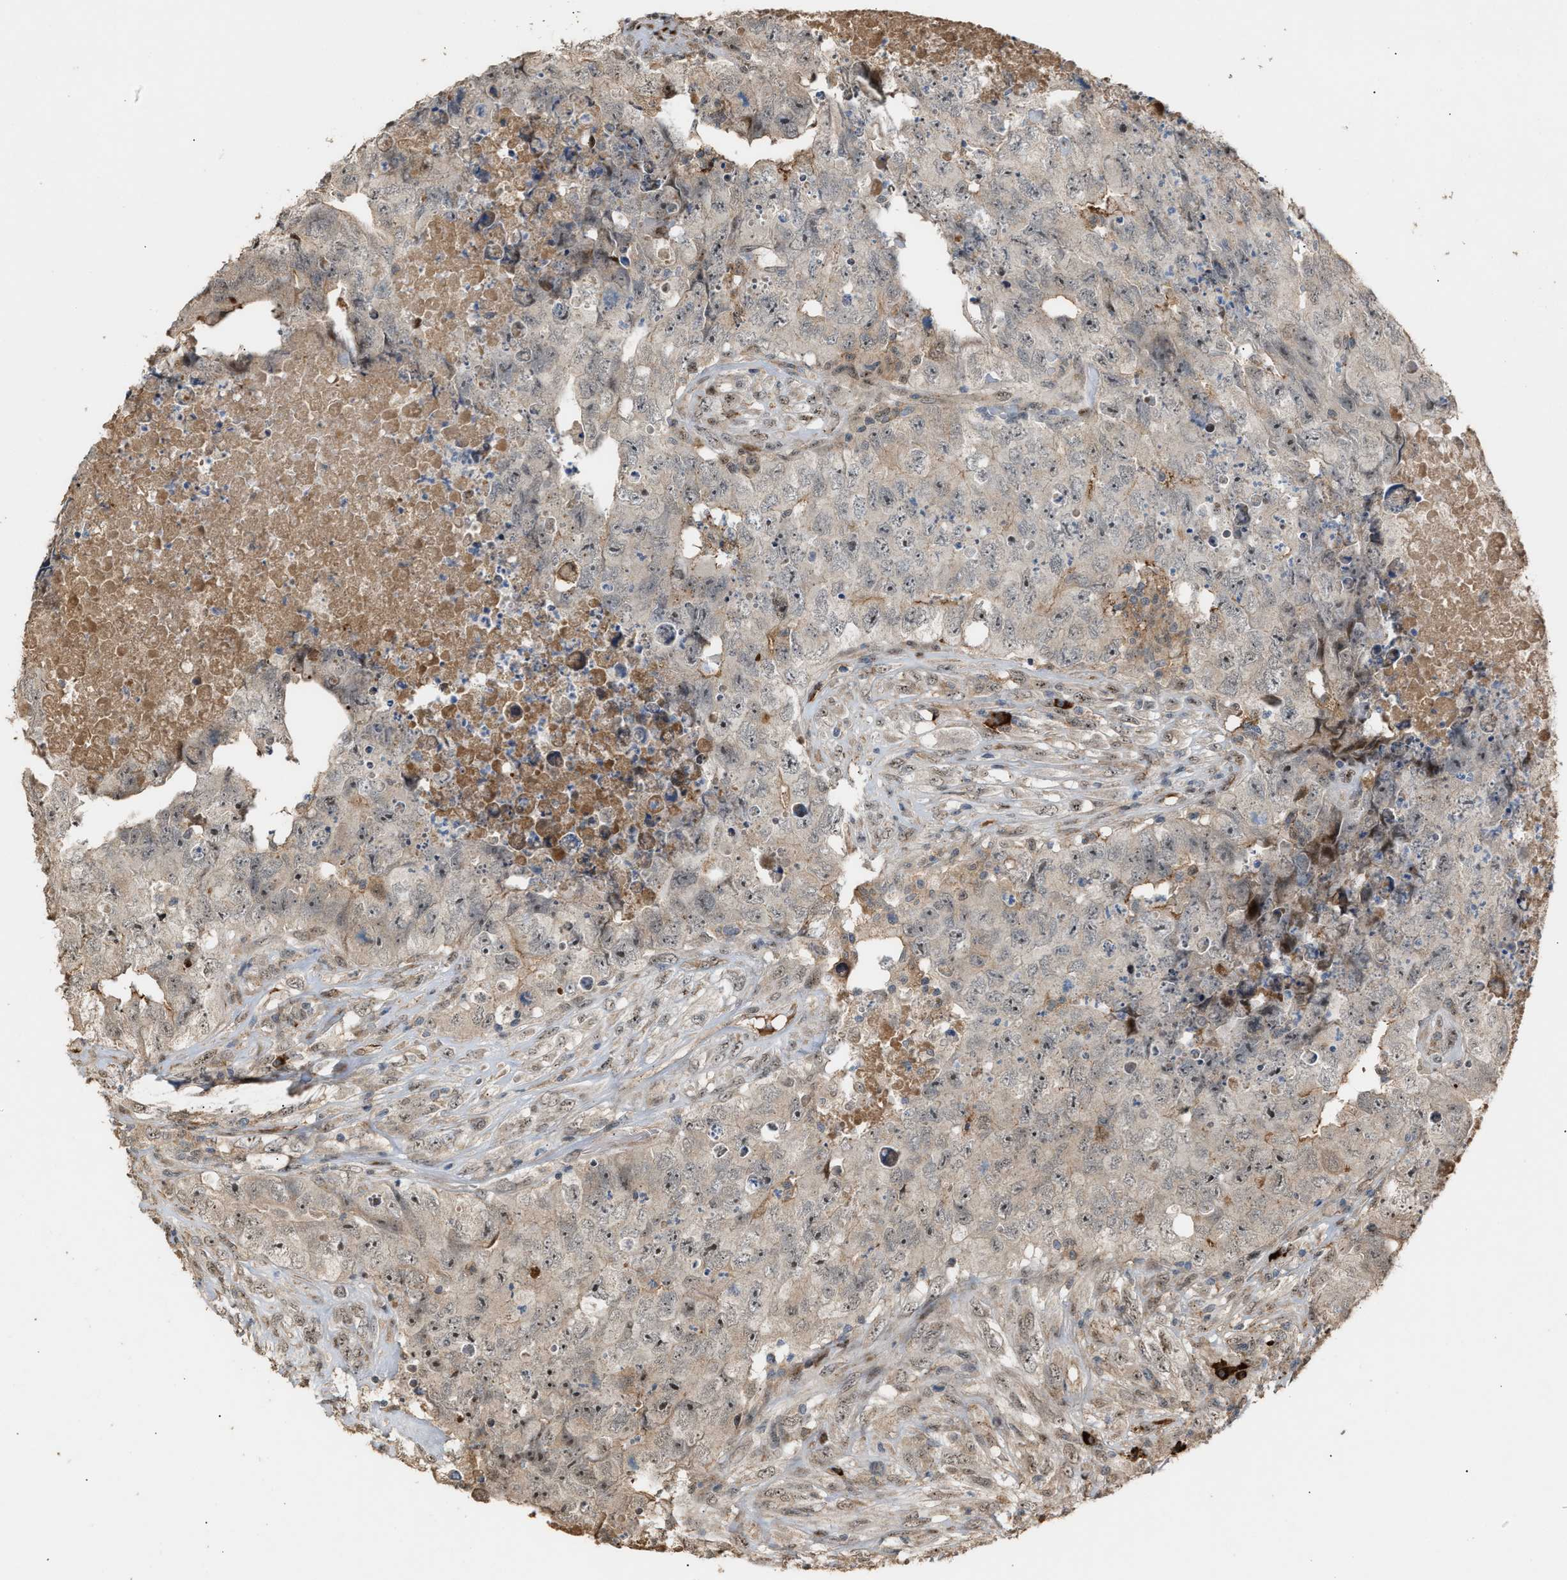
{"staining": {"intensity": "weak", "quantity": ">75%", "location": "nuclear"}, "tissue": "testis cancer", "cell_type": "Tumor cells", "image_type": "cancer", "snomed": [{"axis": "morphology", "description": "Carcinoma, Embryonal, NOS"}, {"axis": "topography", "description": "Testis"}], "caption": "High-magnification brightfield microscopy of testis cancer stained with DAB (3,3'-diaminobenzidine) (brown) and counterstained with hematoxylin (blue). tumor cells exhibit weak nuclear expression is seen in approximately>75% of cells.", "gene": "ZFAND5", "patient": {"sex": "male", "age": 32}}